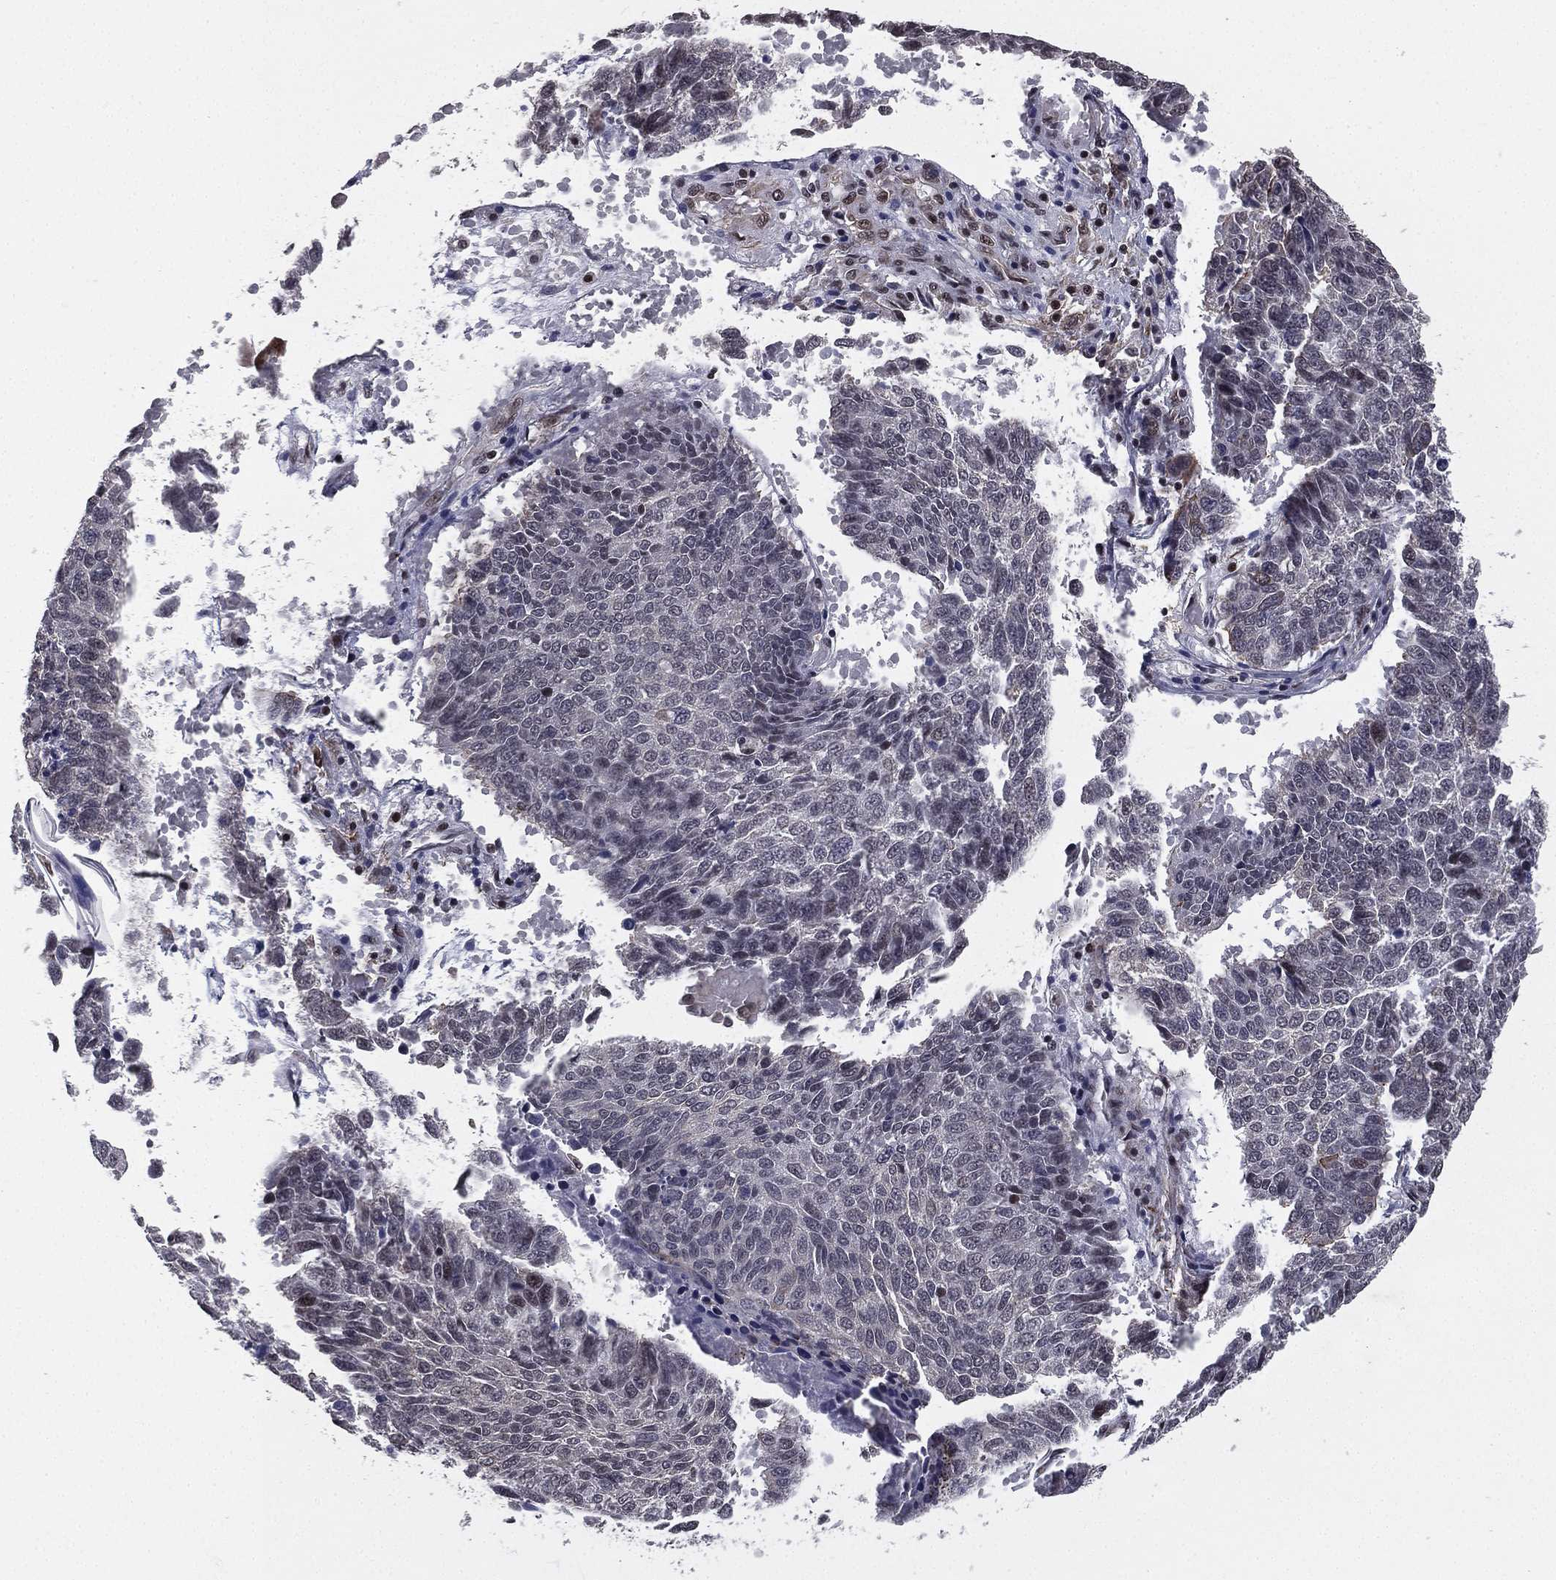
{"staining": {"intensity": "weak", "quantity": "<25%", "location": "cytoplasmic/membranous"}, "tissue": "lung cancer", "cell_type": "Tumor cells", "image_type": "cancer", "snomed": [{"axis": "morphology", "description": "Squamous cell carcinoma, NOS"}, {"axis": "topography", "description": "Lung"}], "caption": "High power microscopy image of an IHC histopathology image of lung cancer, revealing no significant staining in tumor cells.", "gene": "RARB", "patient": {"sex": "male", "age": 73}}